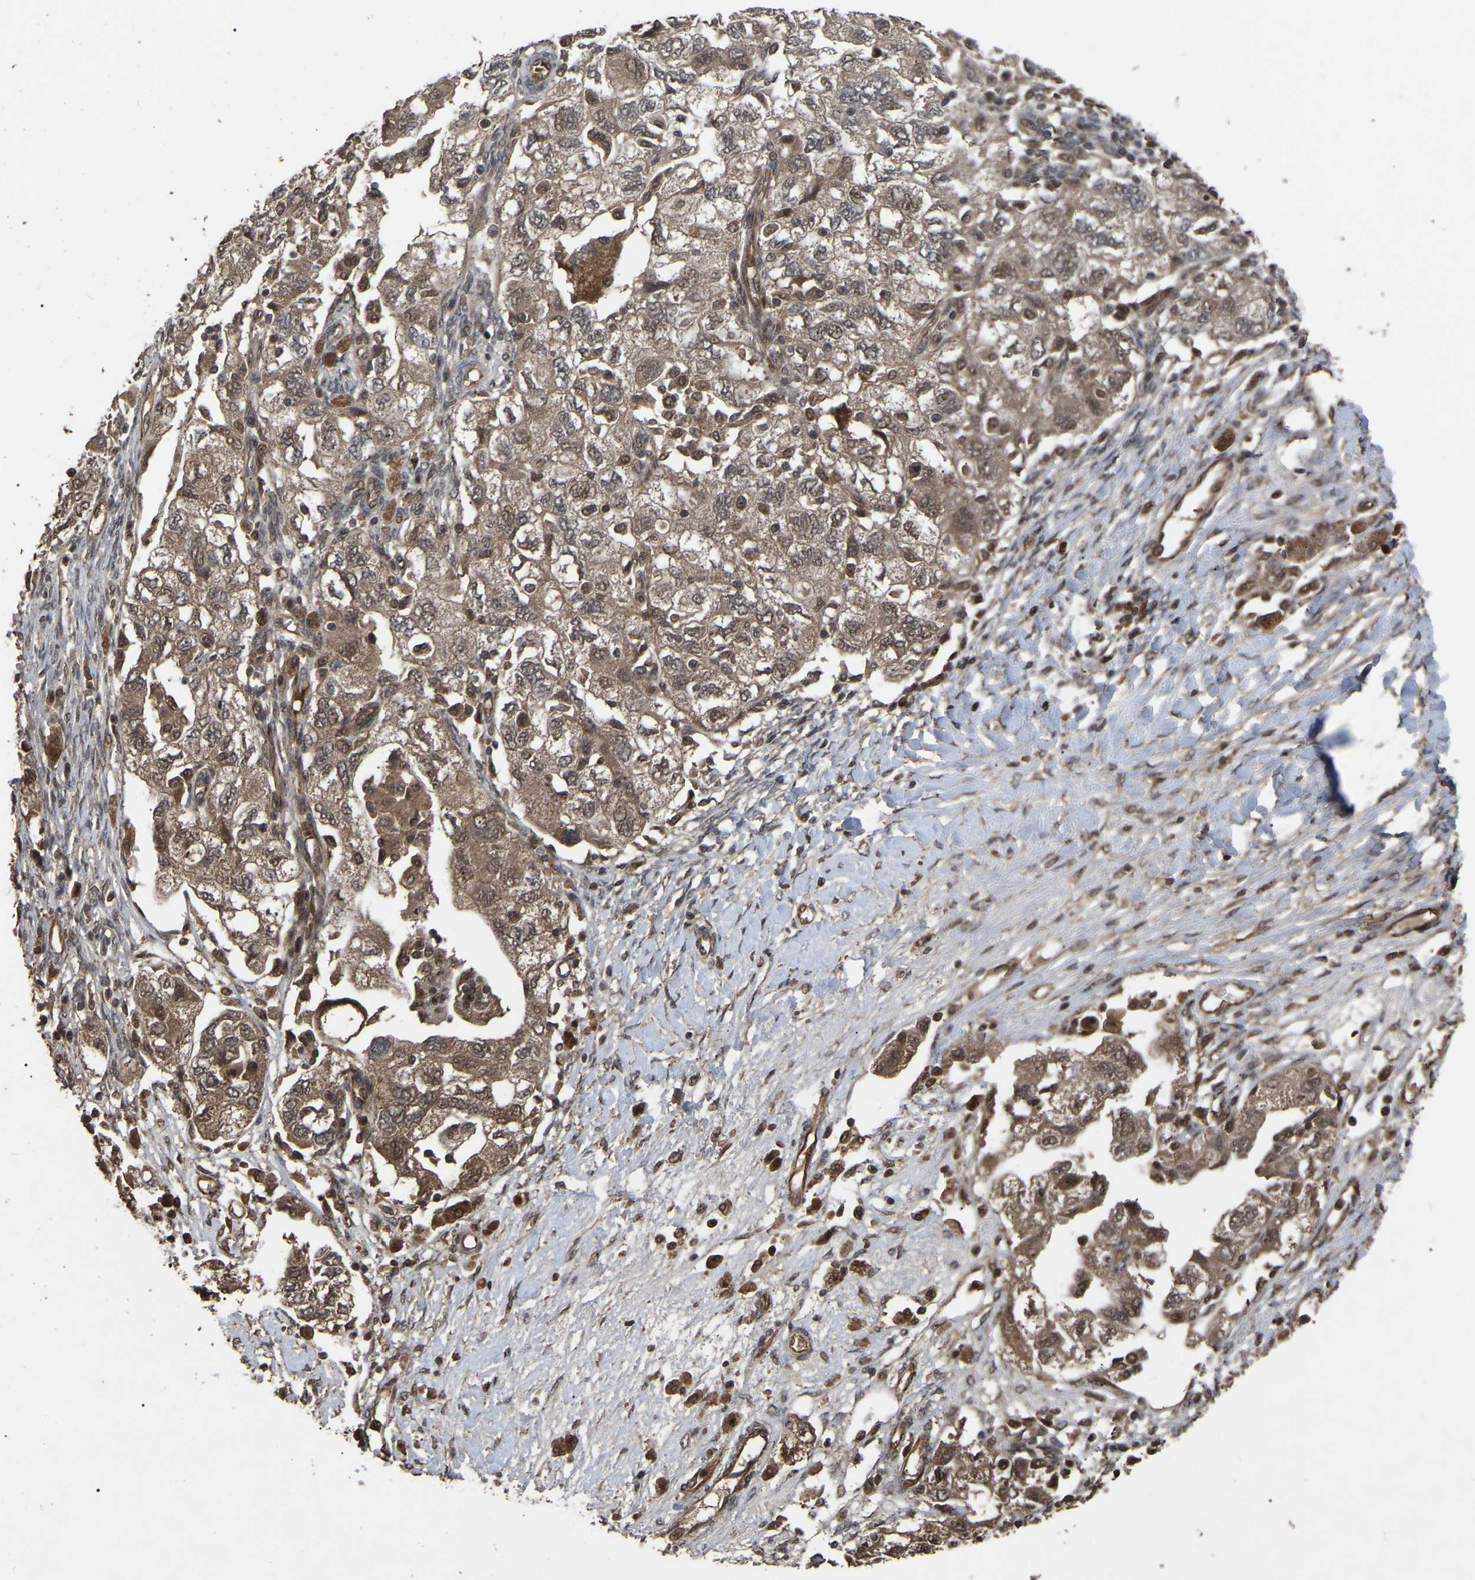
{"staining": {"intensity": "moderate", "quantity": ">75%", "location": "cytoplasmic/membranous"}, "tissue": "ovarian cancer", "cell_type": "Tumor cells", "image_type": "cancer", "snomed": [{"axis": "morphology", "description": "Carcinoma, NOS"}, {"axis": "morphology", "description": "Cystadenocarcinoma, serous, NOS"}, {"axis": "topography", "description": "Ovary"}], "caption": "Ovarian cancer stained for a protein reveals moderate cytoplasmic/membranous positivity in tumor cells.", "gene": "FAM161B", "patient": {"sex": "female", "age": 69}}